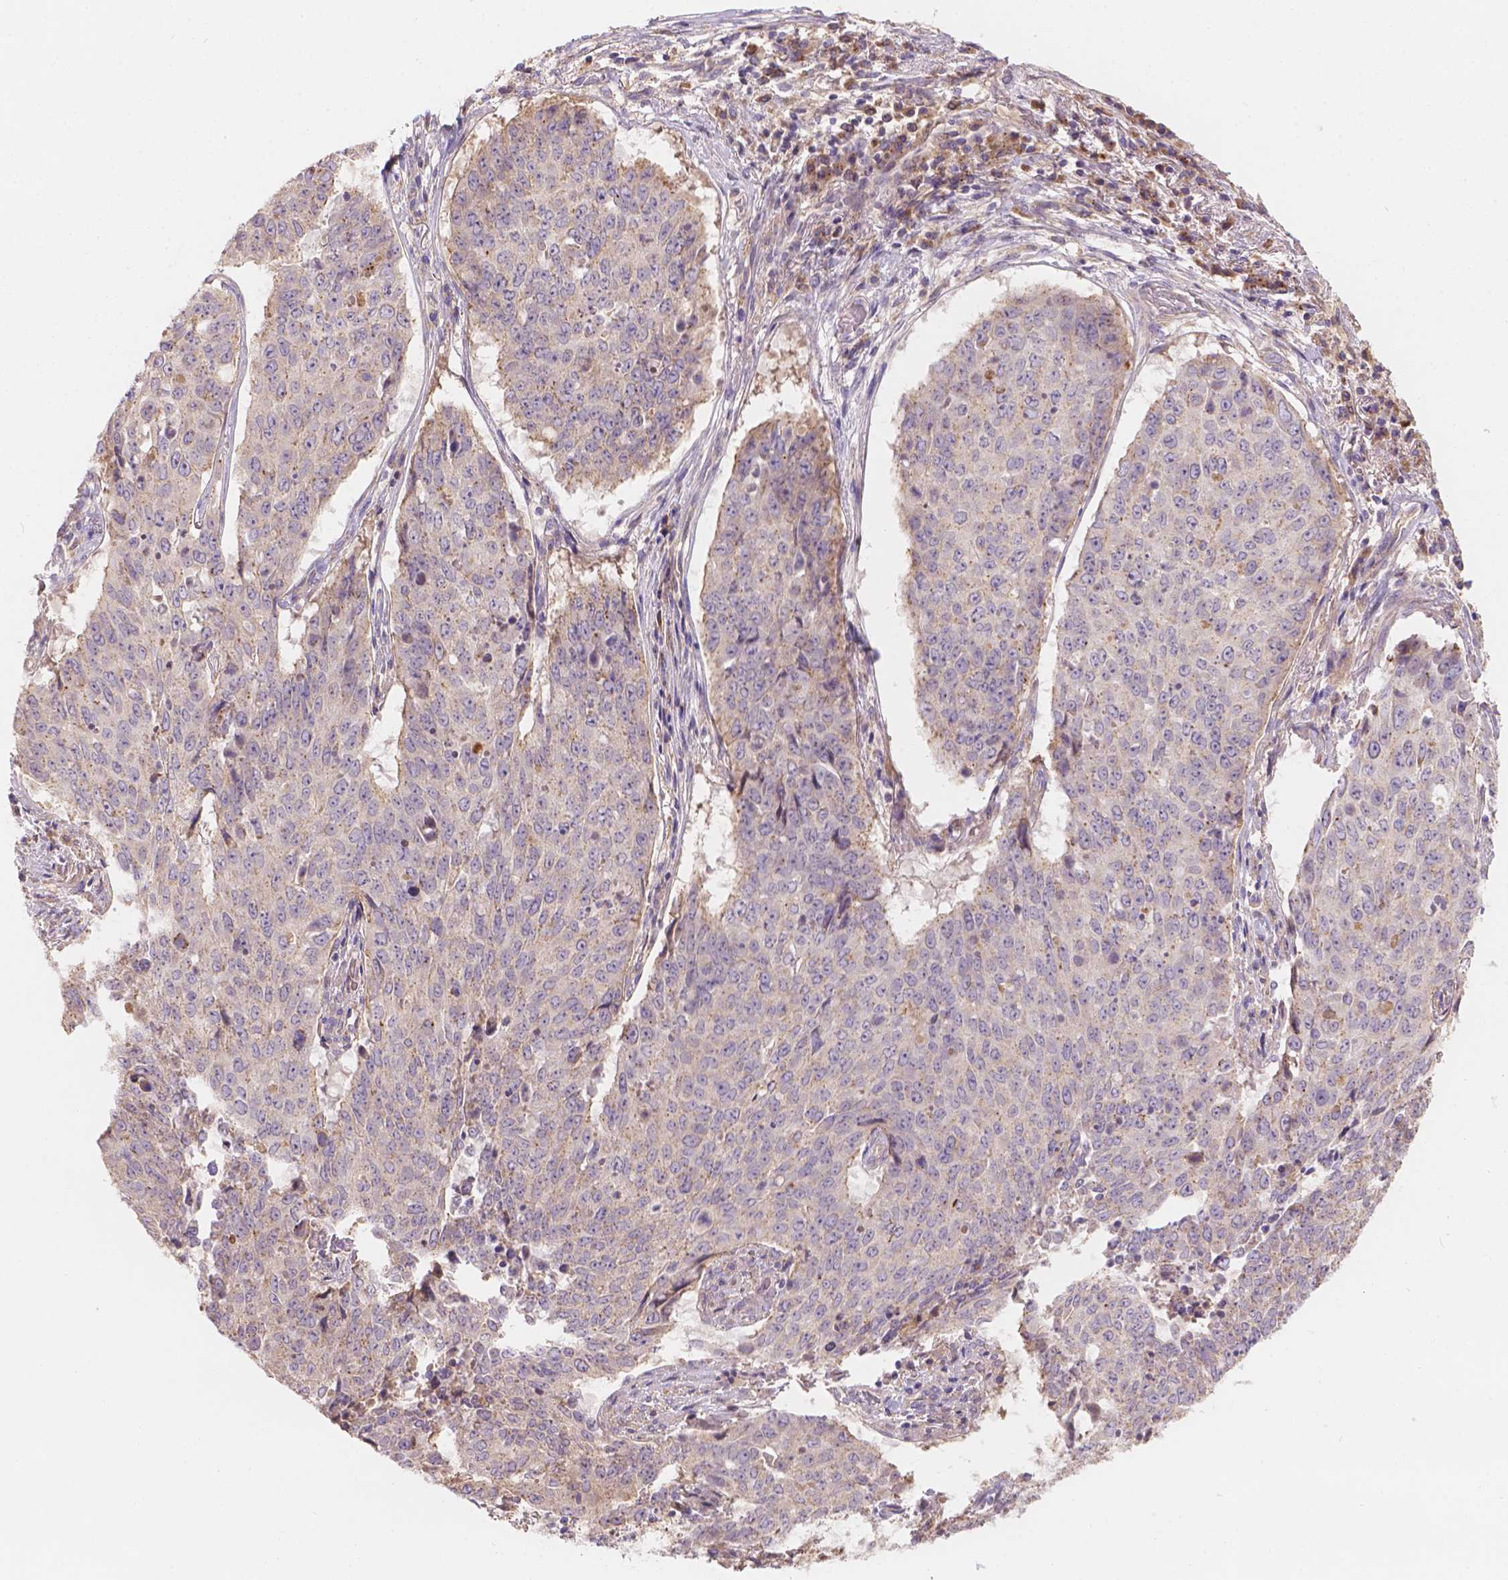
{"staining": {"intensity": "moderate", "quantity": "<25%", "location": "cytoplasmic/membranous"}, "tissue": "lung cancer", "cell_type": "Tumor cells", "image_type": "cancer", "snomed": [{"axis": "morphology", "description": "Normal tissue, NOS"}, {"axis": "morphology", "description": "Squamous cell carcinoma, NOS"}, {"axis": "topography", "description": "Bronchus"}, {"axis": "topography", "description": "Lung"}], "caption": "Immunohistochemical staining of lung cancer demonstrates low levels of moderate cytoplasmic/membranous protein expression in approximately <25% of tumor cells.", "gene": "CDK10", "patient": {"sex": "male", "age": 64}}